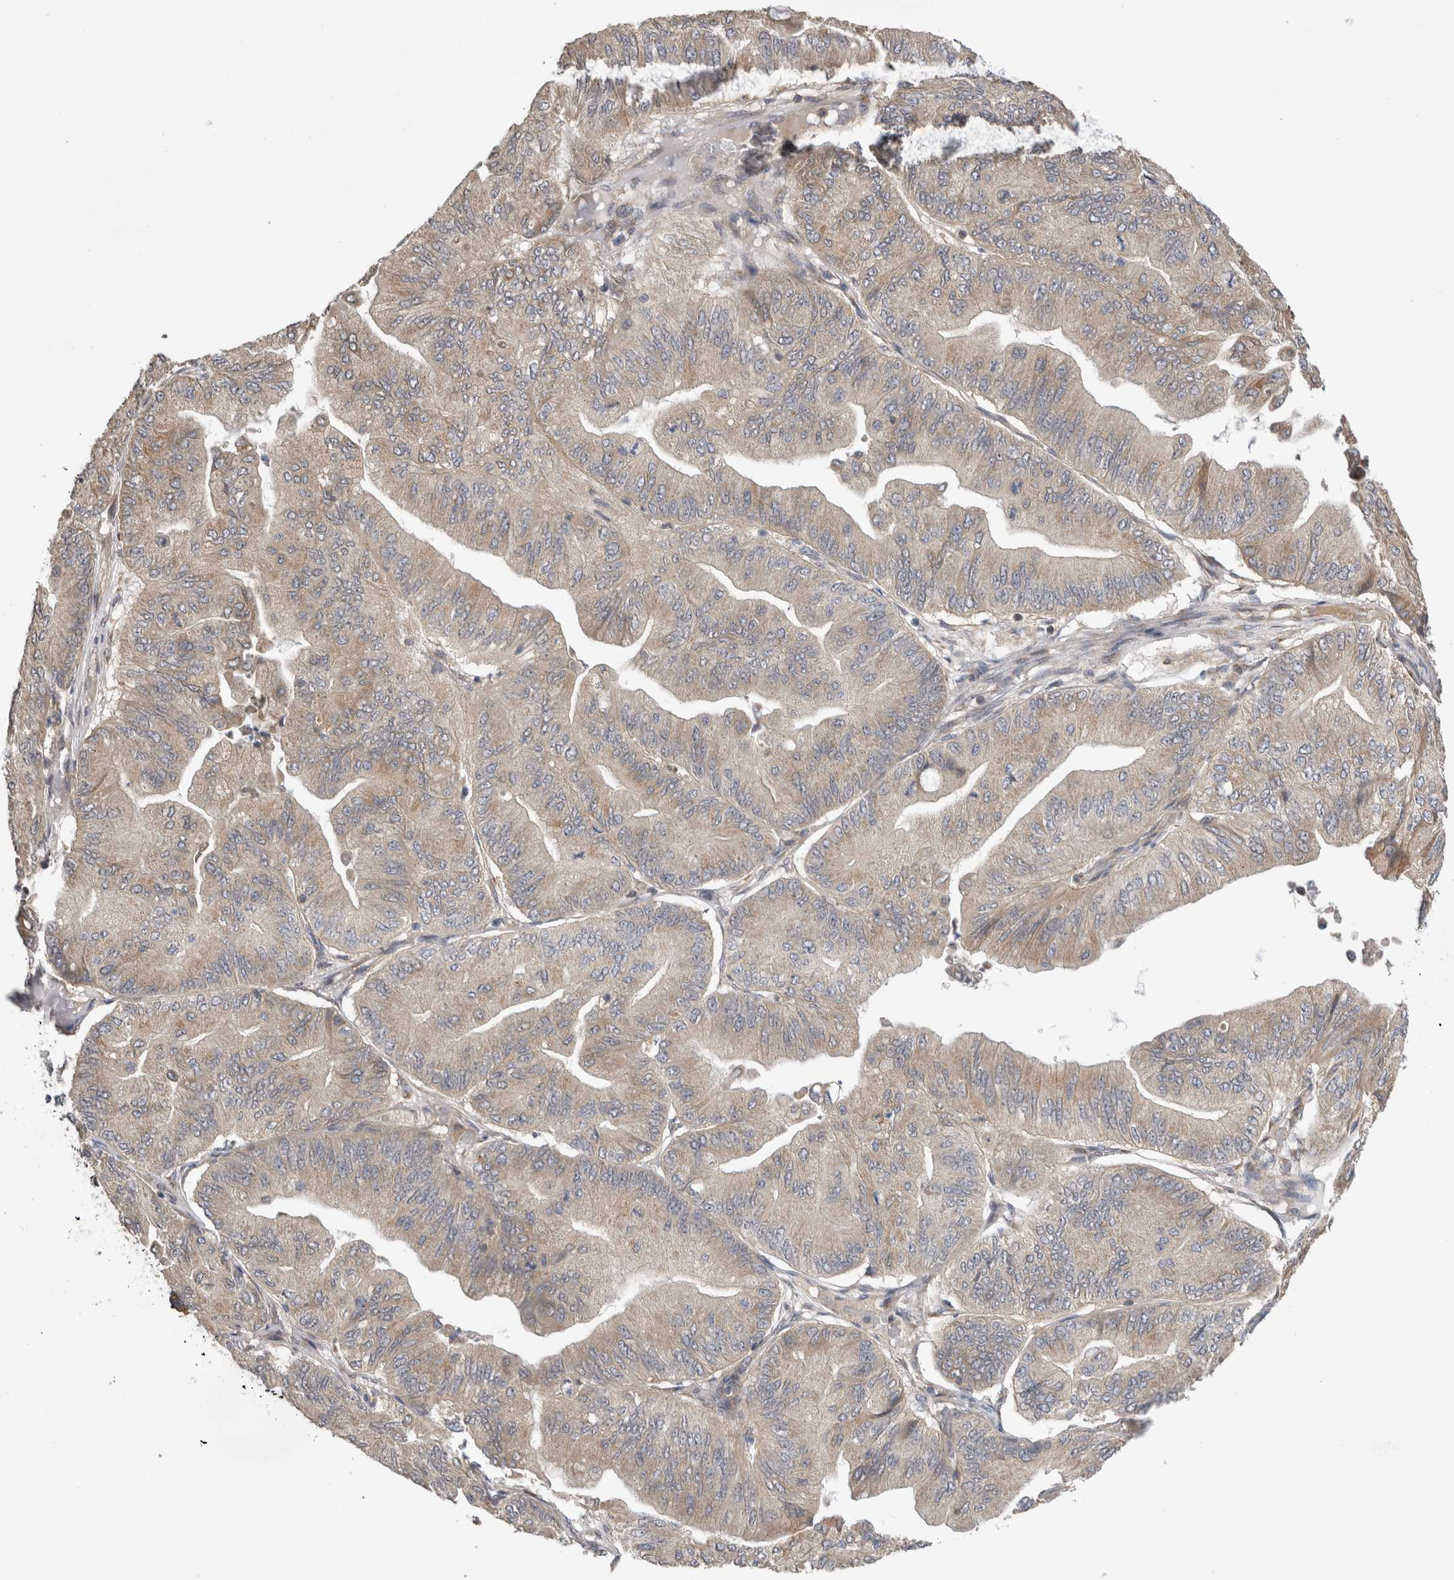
{"staining": {"intensity": "moderate", "quantity": "25%-75%", "location": "cytoplasmic/membranous"}, "tissue": "ovarian cancer", "cell_type": "Tumor cells", "image_type": "cancer", "snomed": [{"axis": "morphology", "description": "Cystadenocarcinoma, mucinous, NOS"}, {"axis": "topography", "description": "Ovary"}], "caption": "The immunohistochemical stain labels moderate cytoplasmic/membranous staining in tumor cells of ovarian cancer tissue.", "gene": "TRIM5", "patient": {"sex": "female", "age": 61}}